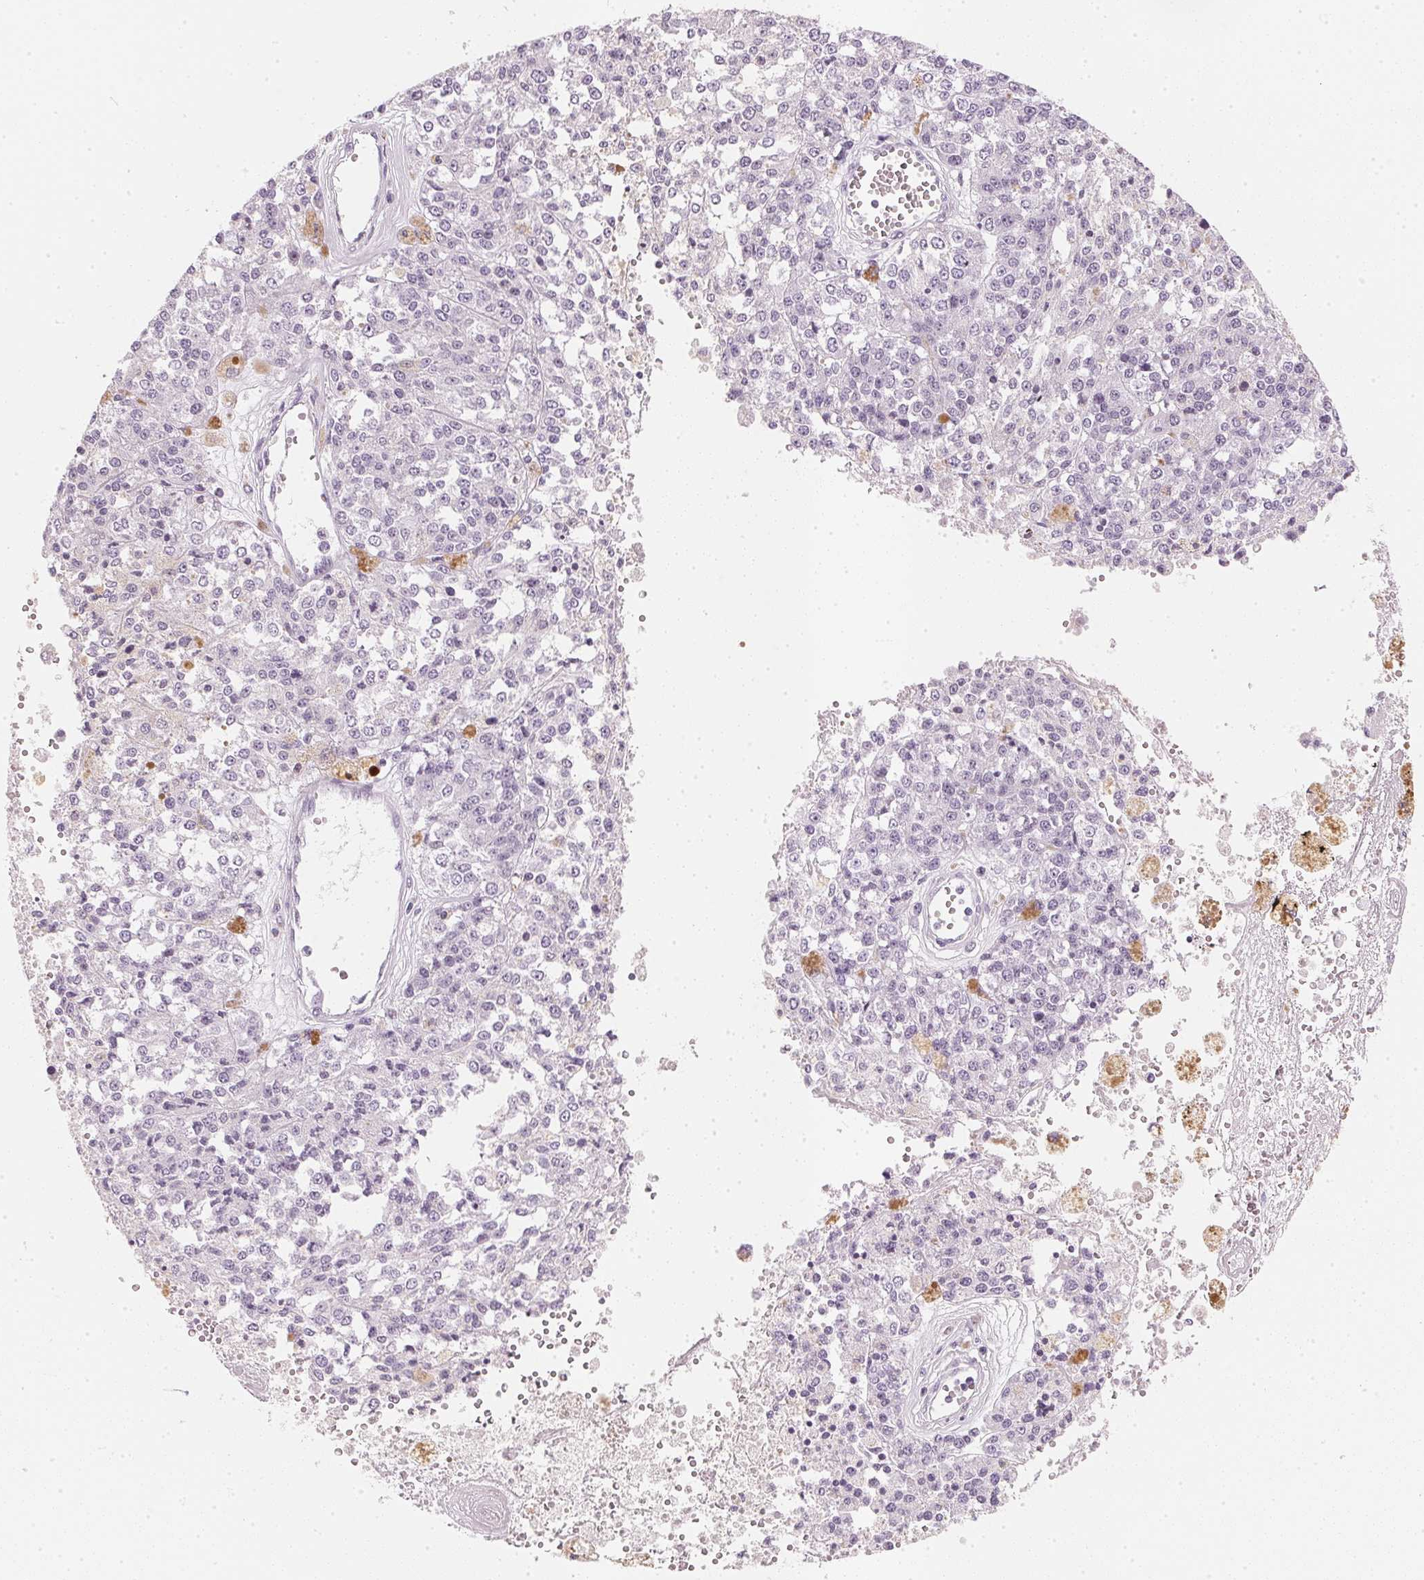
{"staining": {"intensity": "negative", "quantity": "none", "location": "none"}, "tissue": "melanoma", "cell_type": "Tumor cells", "image_type": "cancer", "snomed": [{"axis": "morphology", "description": "Malignant melanoma, Metastatic site"}, {"axis": "topography", "description": "Lymph node"}], "caption": "Tumor cells are negative for protein expression in human malignant melanoma (metastatic site).", "gene": "CHST4", "patient": {"sex": "female", "age": 64}}